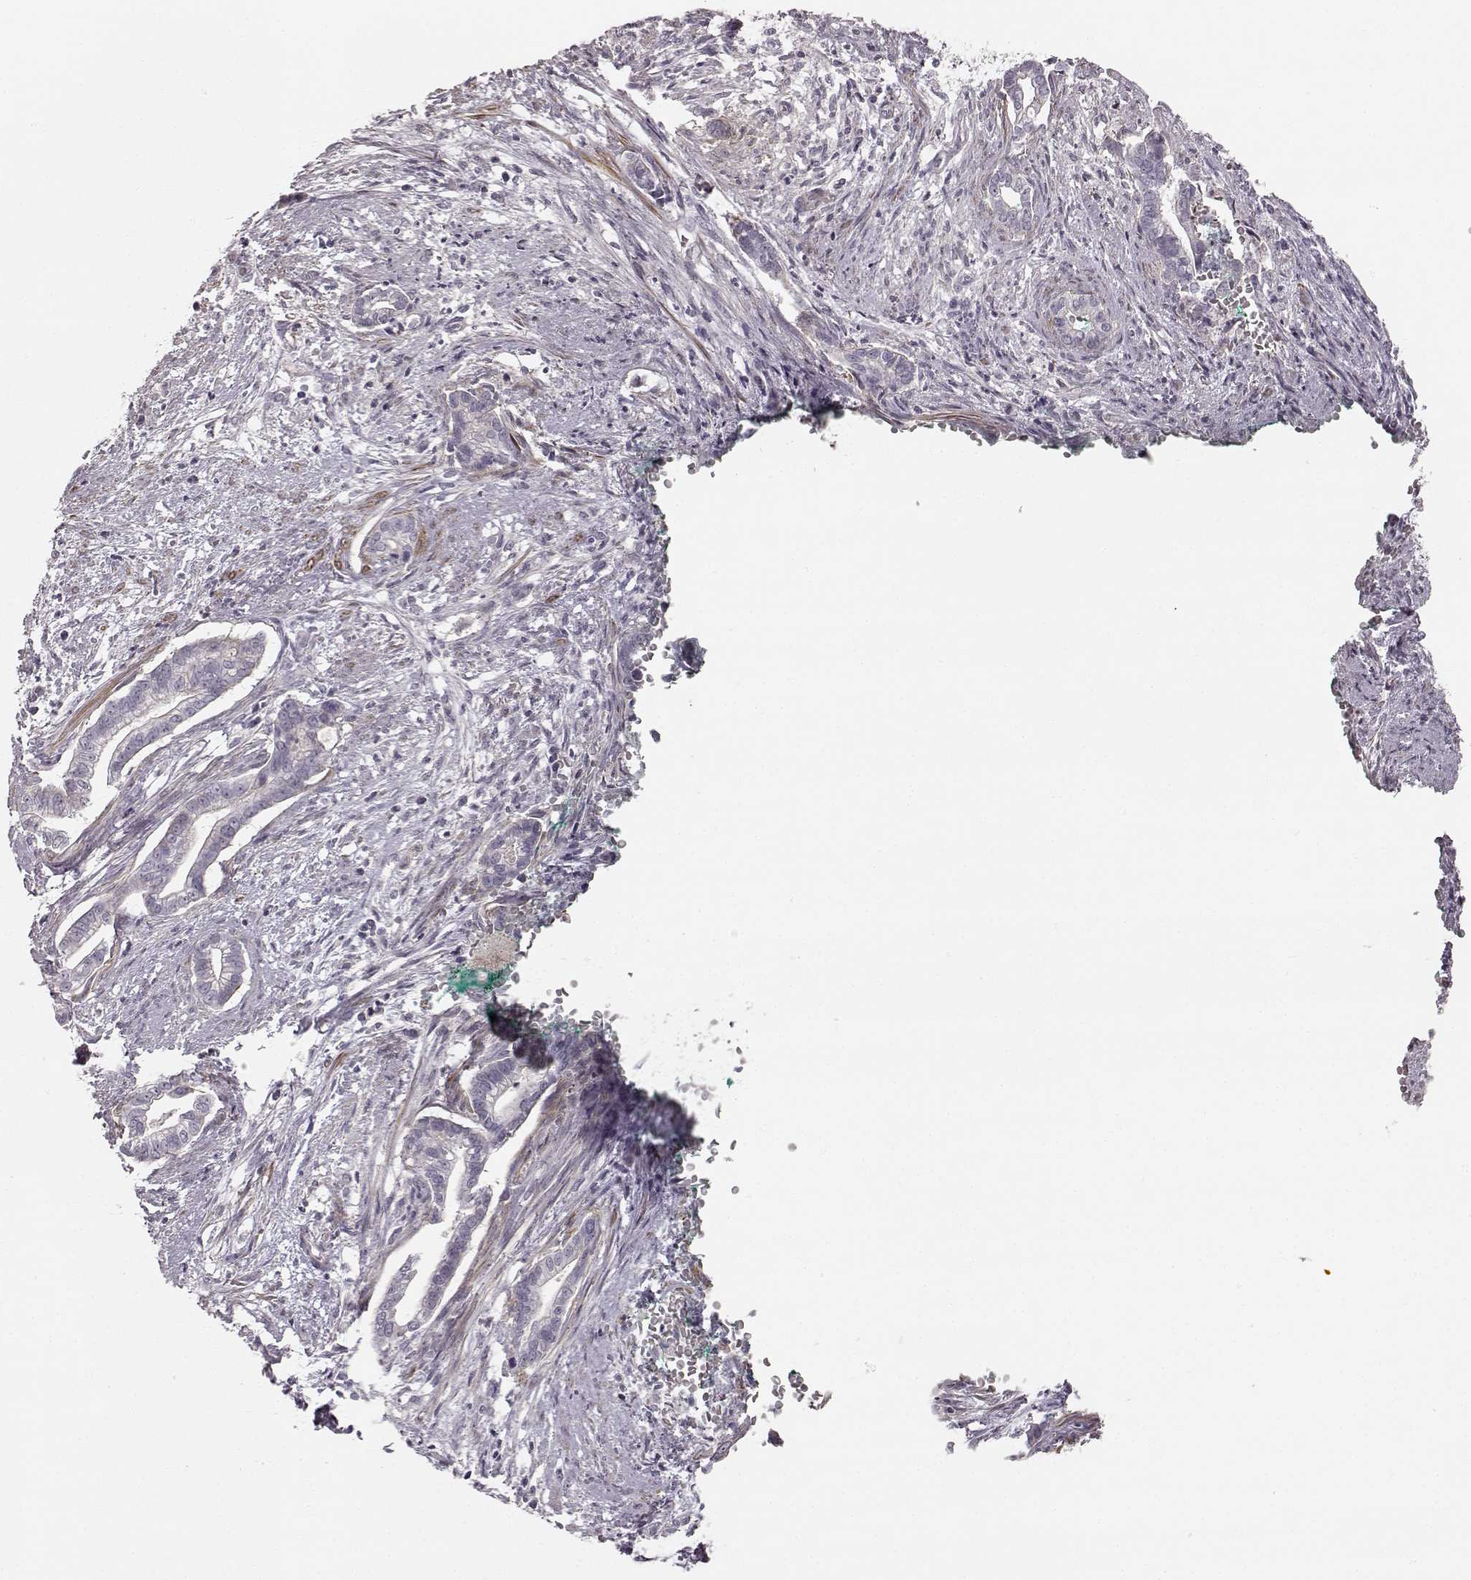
{"staining": {"intensity": "negative", "quantity": "none", "location": "none"}, "tissue": "cervical cancer", "cell_type": "Tumor cells", "image_type": "cancer", "snomed": [{"axis": "morphology", "description": "Adenocarcinoma, NOS"}, {"axis": "topography", "description": "Cervix"}], "caption": "A photomicrograph of cervical cancer stained for a protein displays no brown staining in tumor cells. (Brightfield microscopy of DAB (3,3'-diaminobenzidine) immunohistochemistry (IHC) at high magnification).", "gene": "PRLHR", "patient": {"sex": "female", "age": 62}}